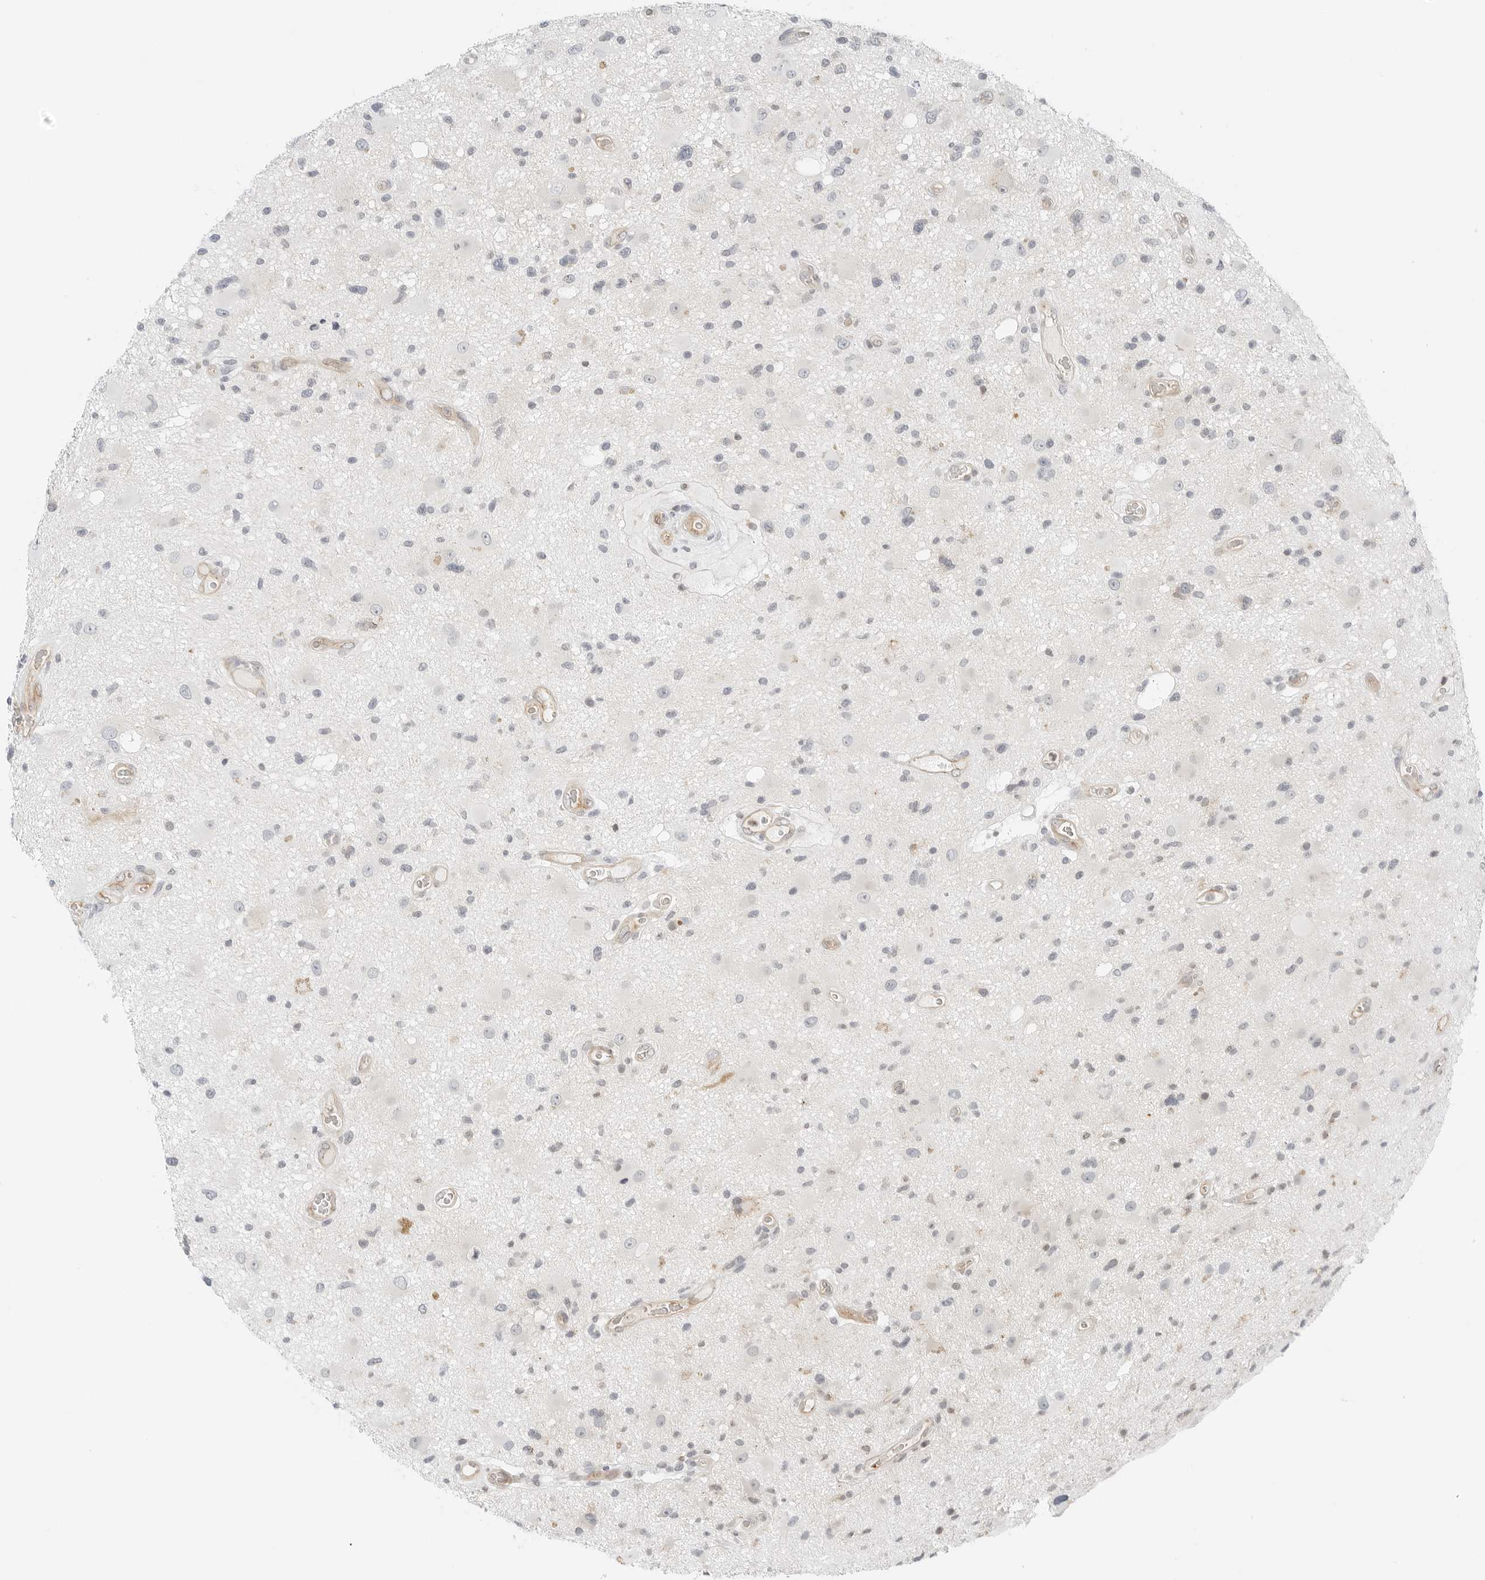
{"staining": {"intensity": "negative", "quantity": "none", "location": "none"}, "tissue": "glioma", "cell_type": "Tumor cells", "image_type": "cancer", "snomed": [{"axis": "morphology", "description": "Glioma, malignant, High grade"}, {"axis": "topography", "description": "Brain"}], "caption": "The image demonstrates no significant expression in tumor cells of malignant glioma (high-grade).", "gene": "IQCC", "patient": {"sex": "male", "age": 33}}